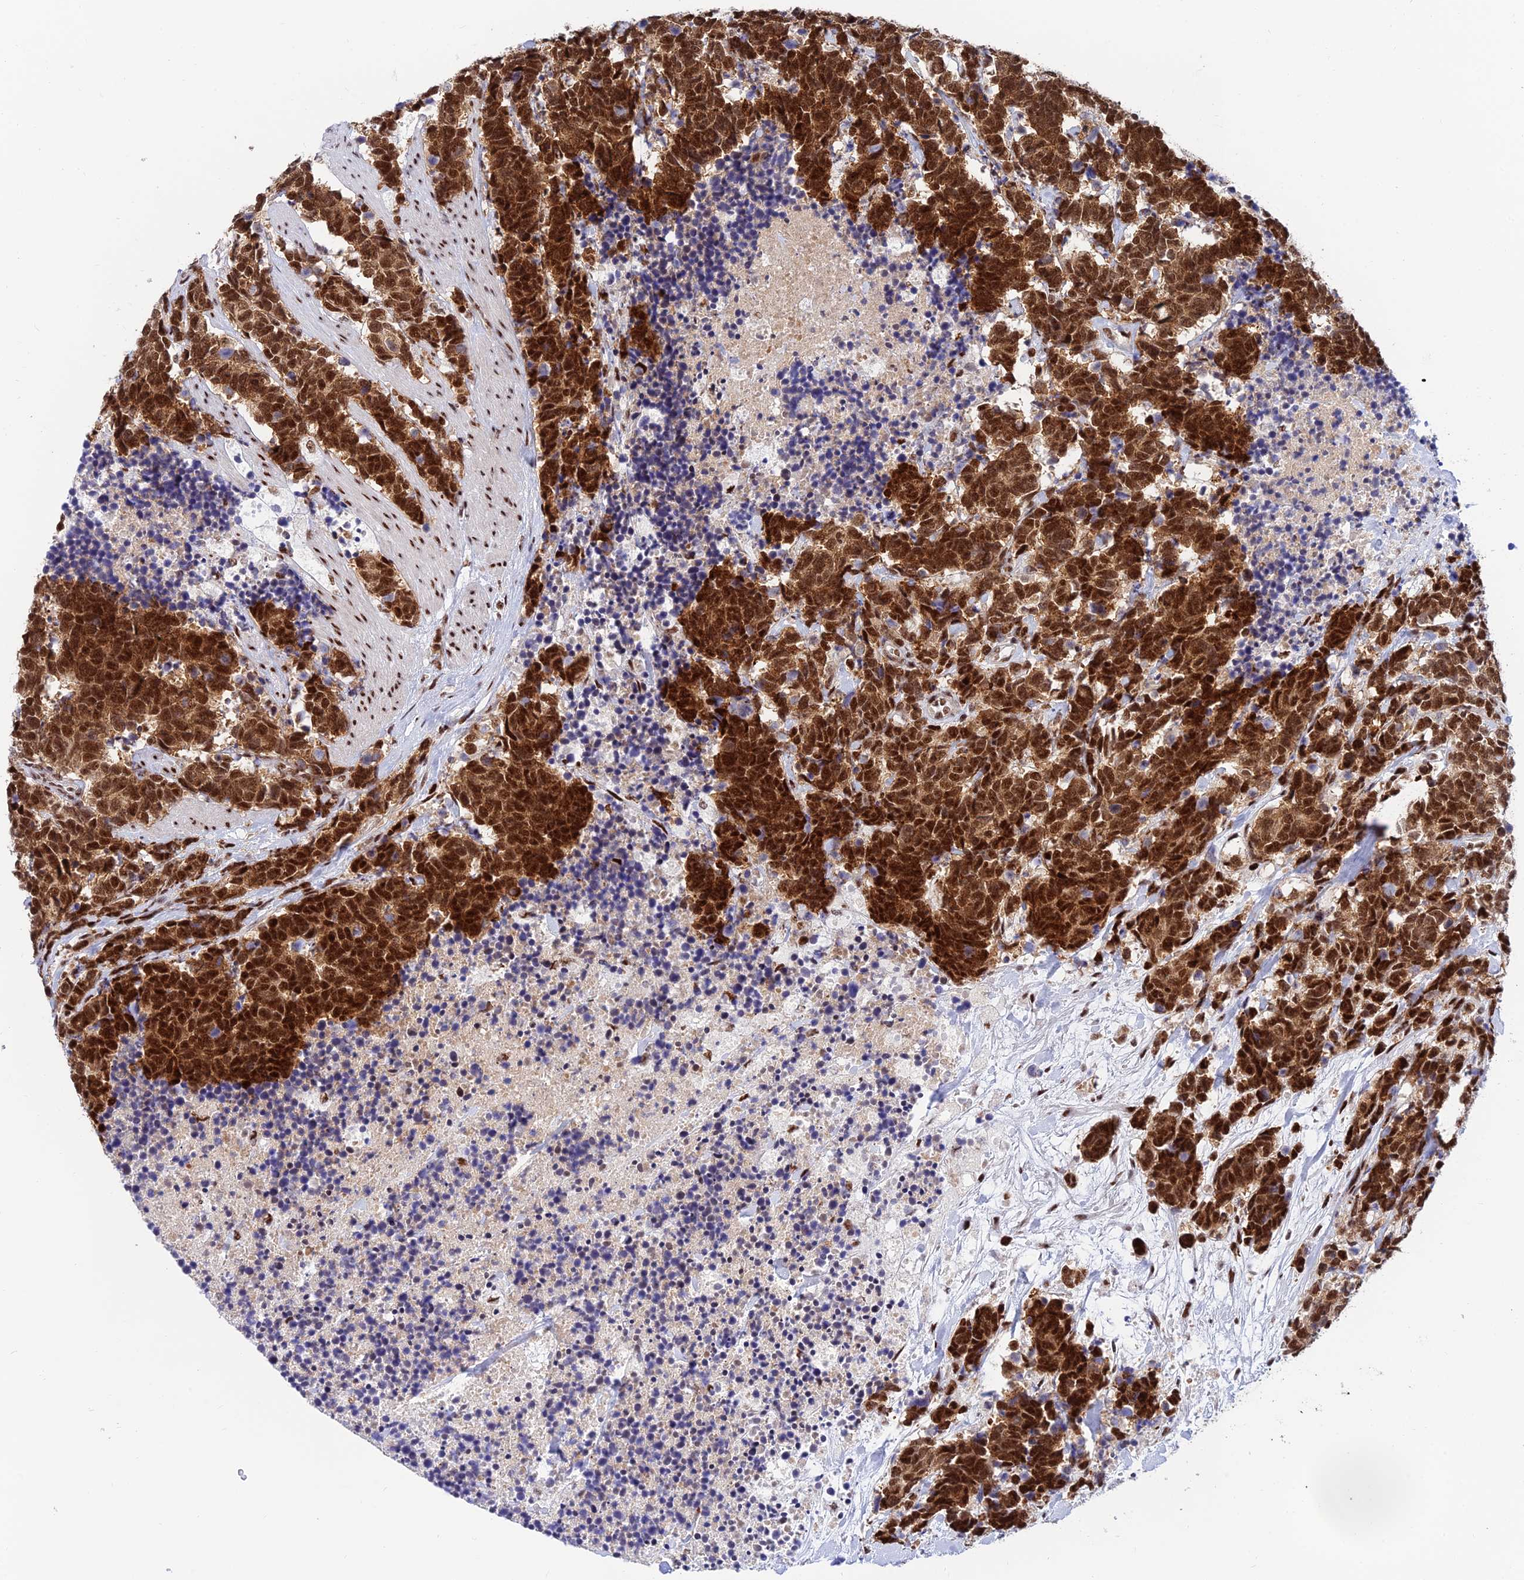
{"staining": {"intensity": "strong", "quantity": ">75%", "location": "nuclear"}, "tissue": "carcinoid", "cell_type": "Tumor cells", "image_type": "cancer", "snomed": [{"axis": "morphology", "description": "Carcinoma, NOS"}, {"axis": "morphology", "description": "Carcinoid, malignant, NOS"}, {"axis": "topography", "description": "Prostate"}], "caption": "Protein analysis of carcinoid tissue demonstrates strong nuclear positivity in about >75% of tumor cells. (Stains: DAB (3,3'-diaminobenzidine) in brown, nuclei in blue, Microscopy: brightfield microscopy at high magnification).", "gene": "USP22", "patient": {"sex": "male", "age": 57}}